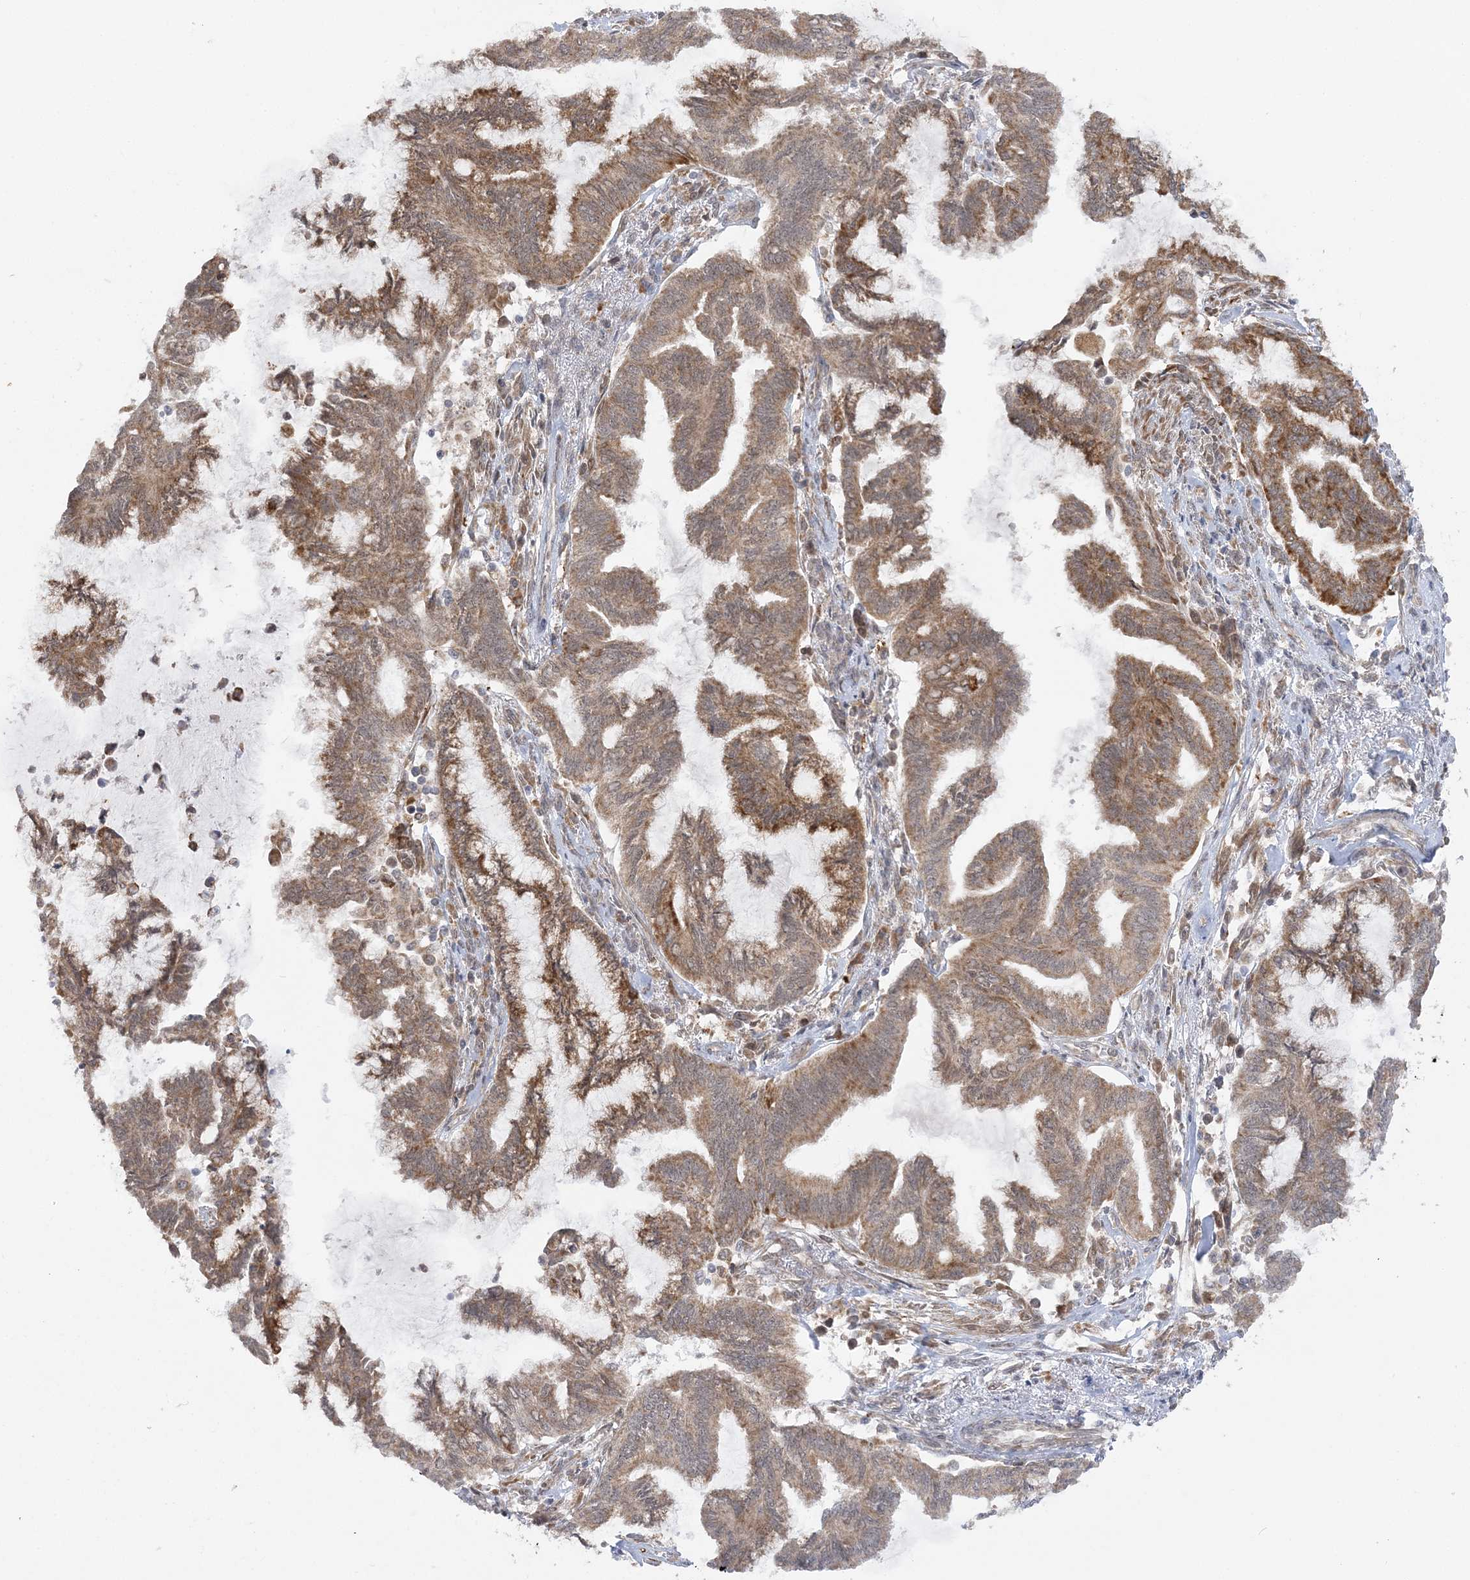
{"staining": {"intensity": "moderate", "quantity": ">75%", "location": "cytoplasmic/membranous"}, "tissue": "endometrial cancer", "cell_type": "Tumor cells", "image_type": "cancer", "snomed": [{"axis": "morphology", "description": "Adenocarcinoma, NOS"}, {"axis": "topography", "description": "Endometrium"}], "caption": "Immunohistochemistry (IHC) histopathology image of neoplastic tissue: endometrial cancer (adenocarcinoma) stained using immunohistochemistry shows medium levels of moderate protein expression localized specifically in the cytoplasmic/membranous of tumor cells, appearing as a cytoplasmic/membranous brown color.", "gene": "MRPL47", "patient": {"sex": "female", "age": 86}}